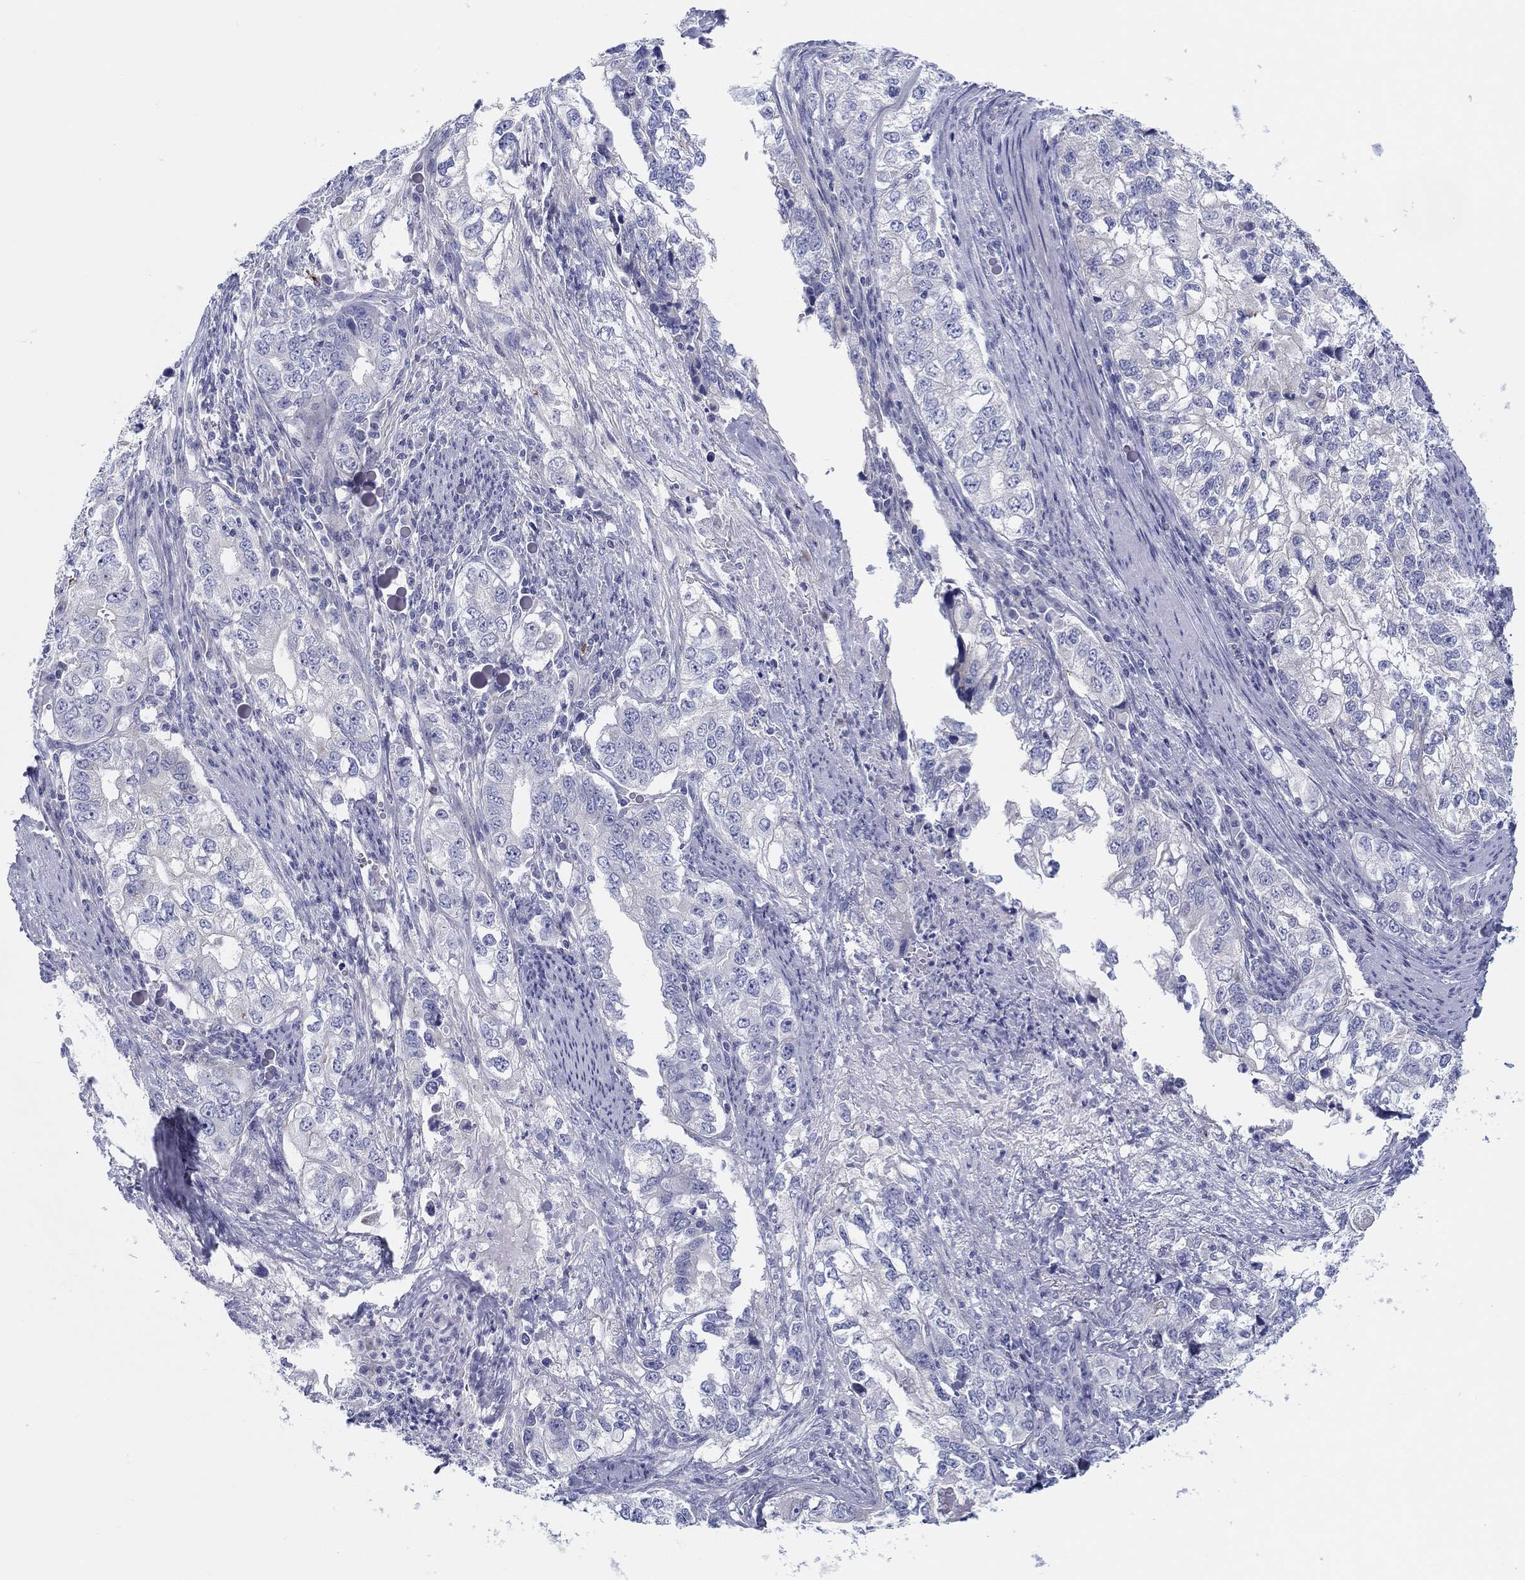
{"staining": {"intensity": "negative", "quantity": "none", "location": "none"}, "tissue": "stomach cancer", "cell_type": "Tumor cells", "image_type": "cancer", "snomed": [{"axis": "morphology", "description": "Adenocarcinoma, NOS"}, {"axis": "topography", "description": "Stomach, lower"}], "caption": "Immunohistochemistry of human adenocarcinoma (stomach) shows no expression in tumor cells. Nuclei are stained in blue.", "gene": "HAPLN4", "patient": {"sex": "female", "age": 72}}